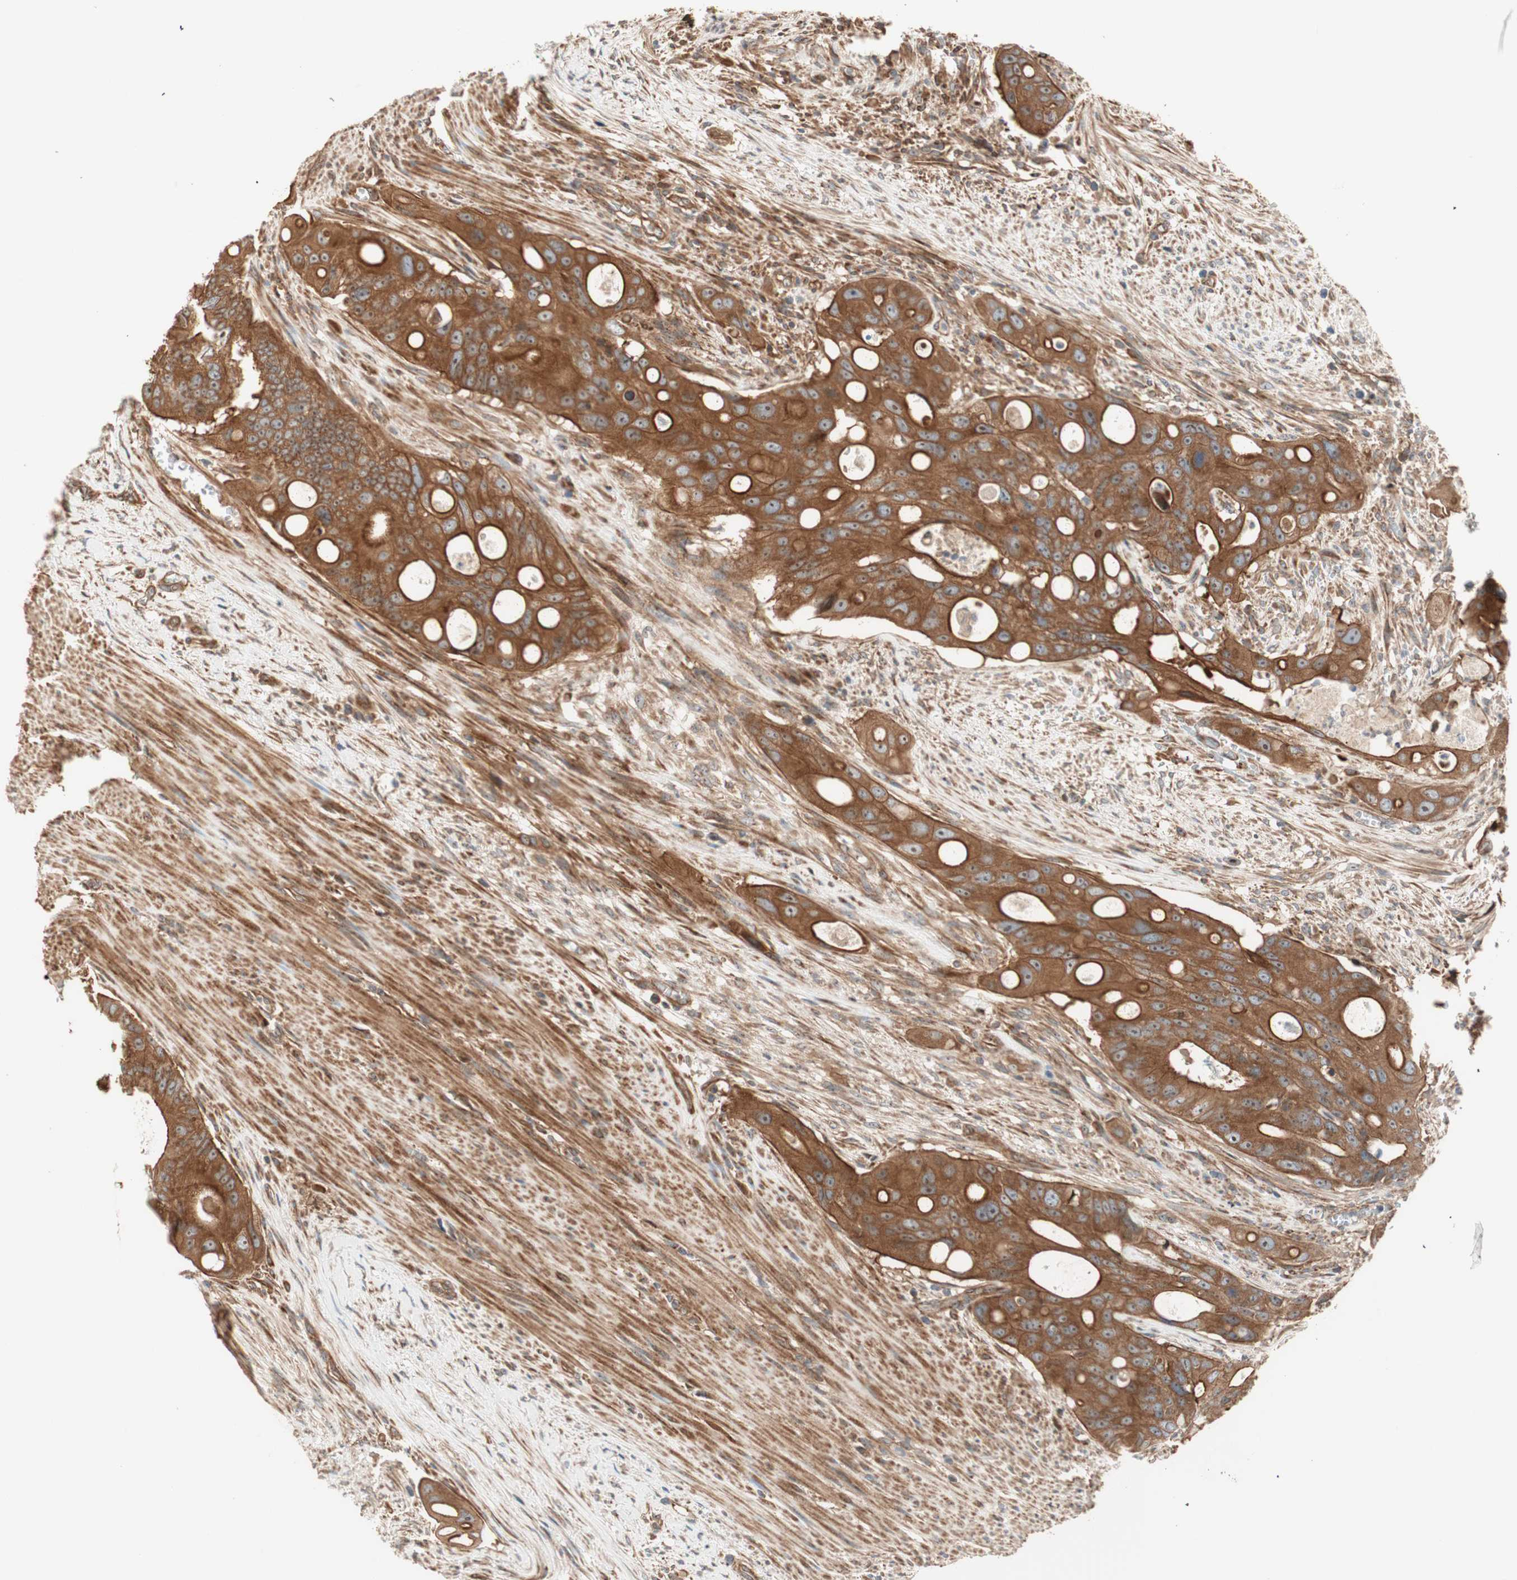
{"staining": {"intensity": "strong", "quantity": ">75%", "location": "cytoplasmic/membranous"}, "tissue": "colorectal cancer", "cell_type": "Tumor cells", "image_type": "cancer", "snomed": [{"axis": "morphology", "description": "Adenocarcinoma, NOS"}, {"axis": "topography", "description": "Colon"}], "caption": "Protein expression analysis of adenocarcinoma (colorectal) displays strong cytoplasmic/membranous staining in about >75% of tumor cells. Immunohistochemistry stains the protein in brown and the nuclei are stained blue.", "gene": "CTTNBP2NL", "patient": {"sex": "female", "age": 57}}